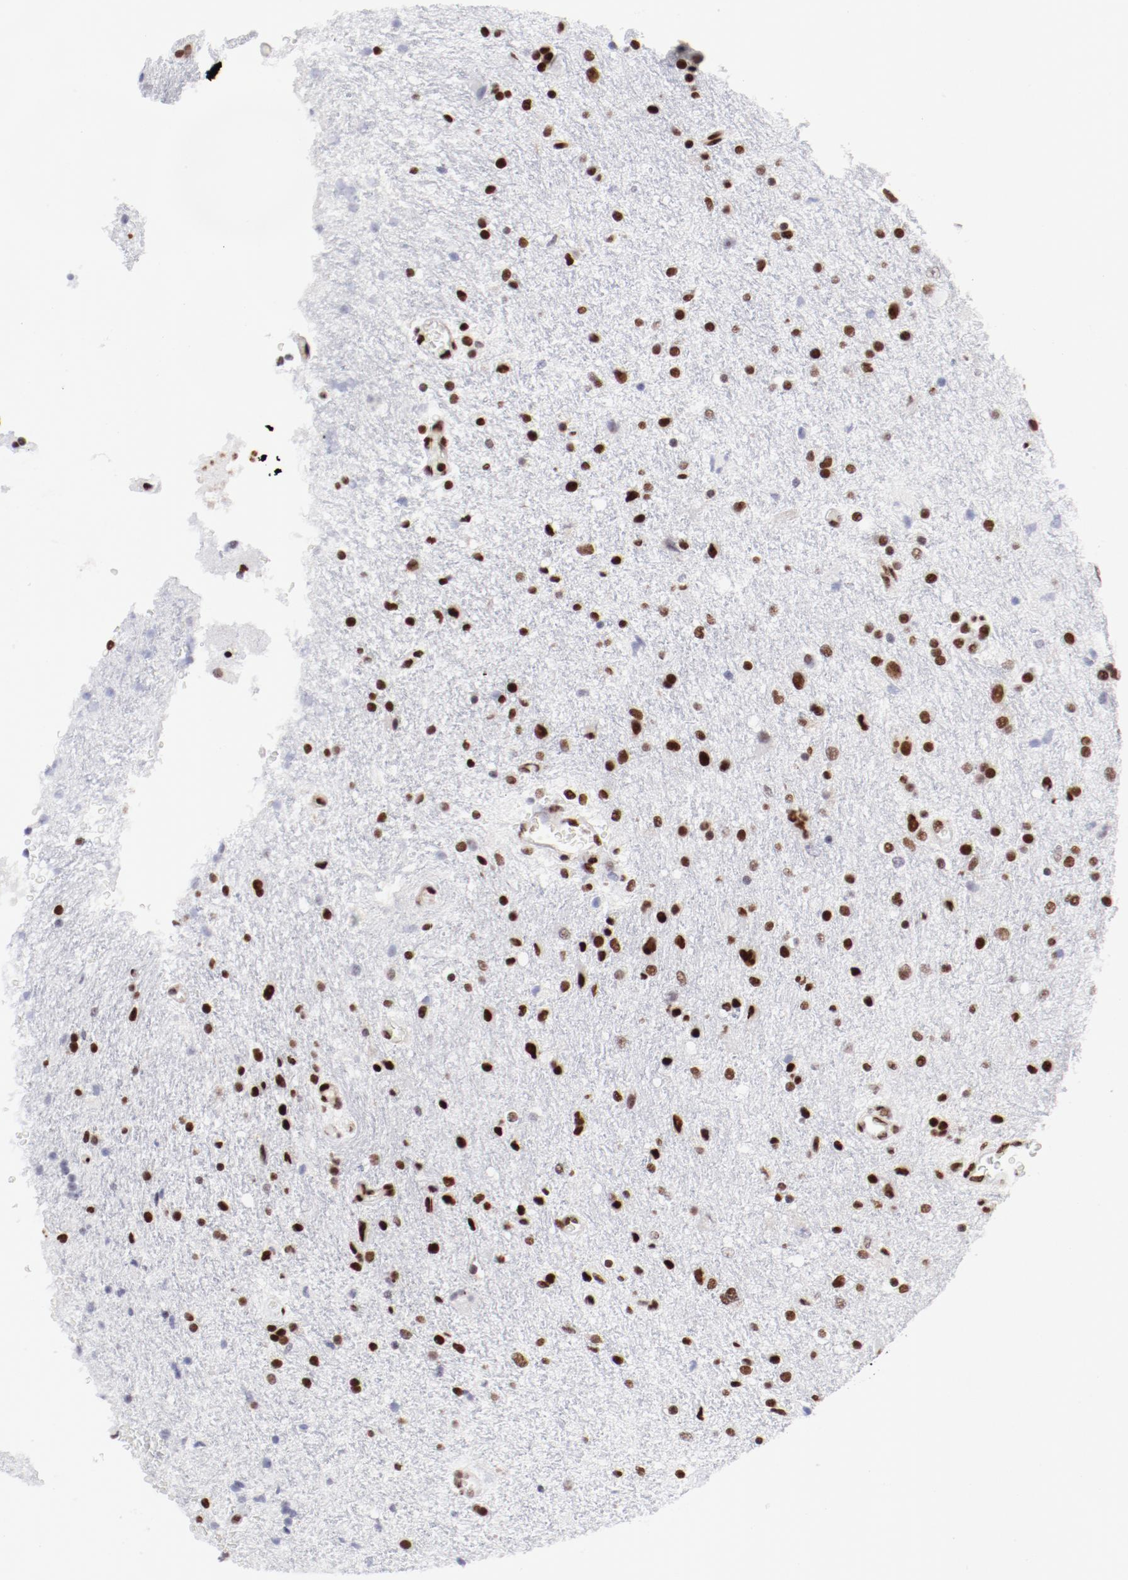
{"staining": {"intensity": "strong", "quantity": ">75%", "location": "nuclear"}, "tissue": "glioma", "cell_type": "Tumor cells", "image_type": "cancer", "snomed": [{"axis": "morphology", "description": "Normal tissue, NOS"}, {"axis": "morphology", "description": "Glioma, malignant, High grade"}, {"axis": "topography", "description": "Cerebral cortex"}], "caption": "This is an image of immunohistochemistry staining of malignant high-grade glioma, which shows strong expression in the nuclear of tumor cells.", "gene": "NFYB", "patient": {"sex": "male", "age": 56}}